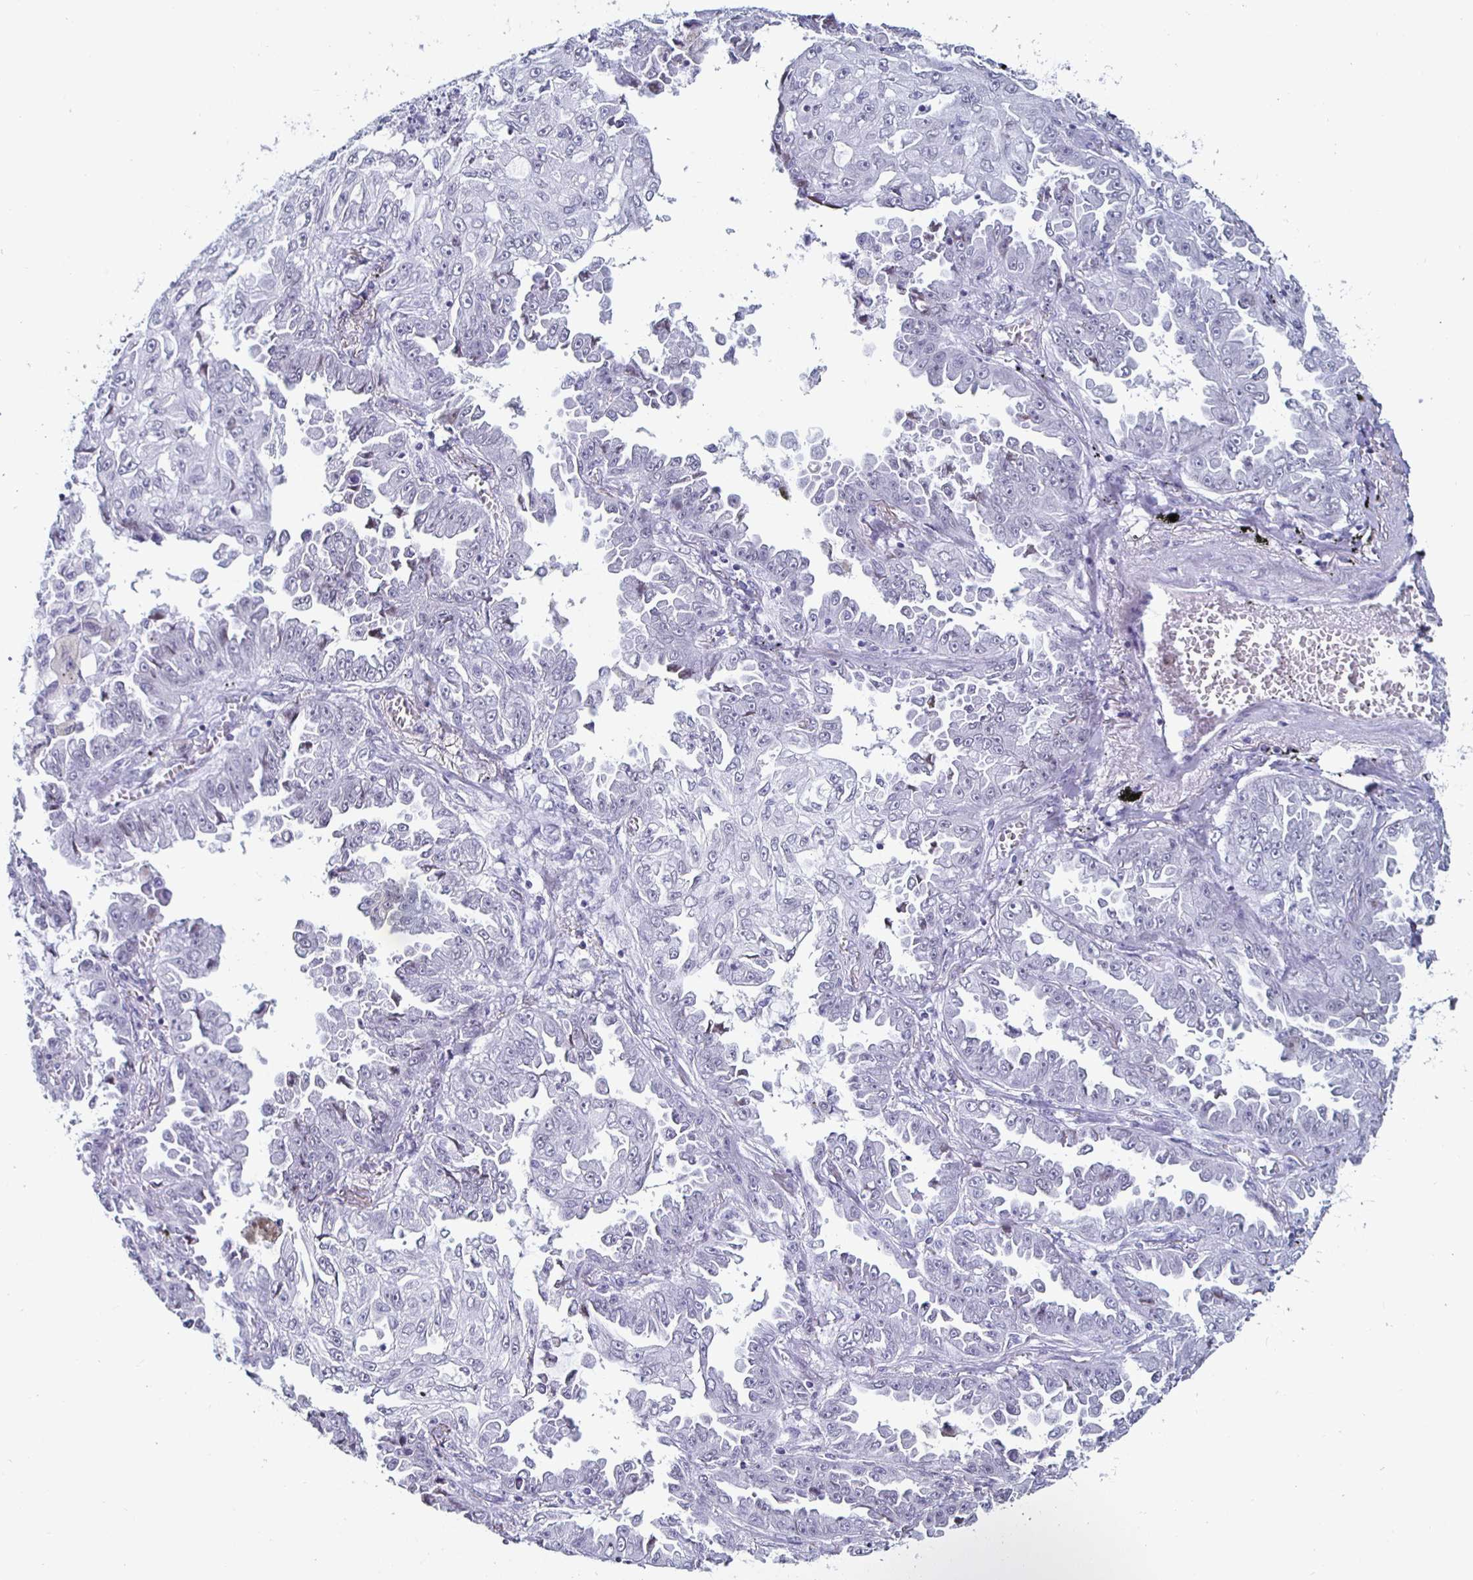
{"staining": {"intensity": "negative", "quantity": "none", "location": "none"}, "tissue": "lung cancer", "cell_type": "Tumor cells", "image_type": "cancer", "snomed": [{"axis": "morphology", "description": "Adenocarcinoma, NOS"}, {"axis": "topography", "description": "Lung"}], "caption": "The immunohistochemistry (IHC) micrograph has no significant positivity in tumor cells of adenocarcinoma (lung) tissue.", "gene": "KRT4", "patient": {"sex": "female", "age": 52}}